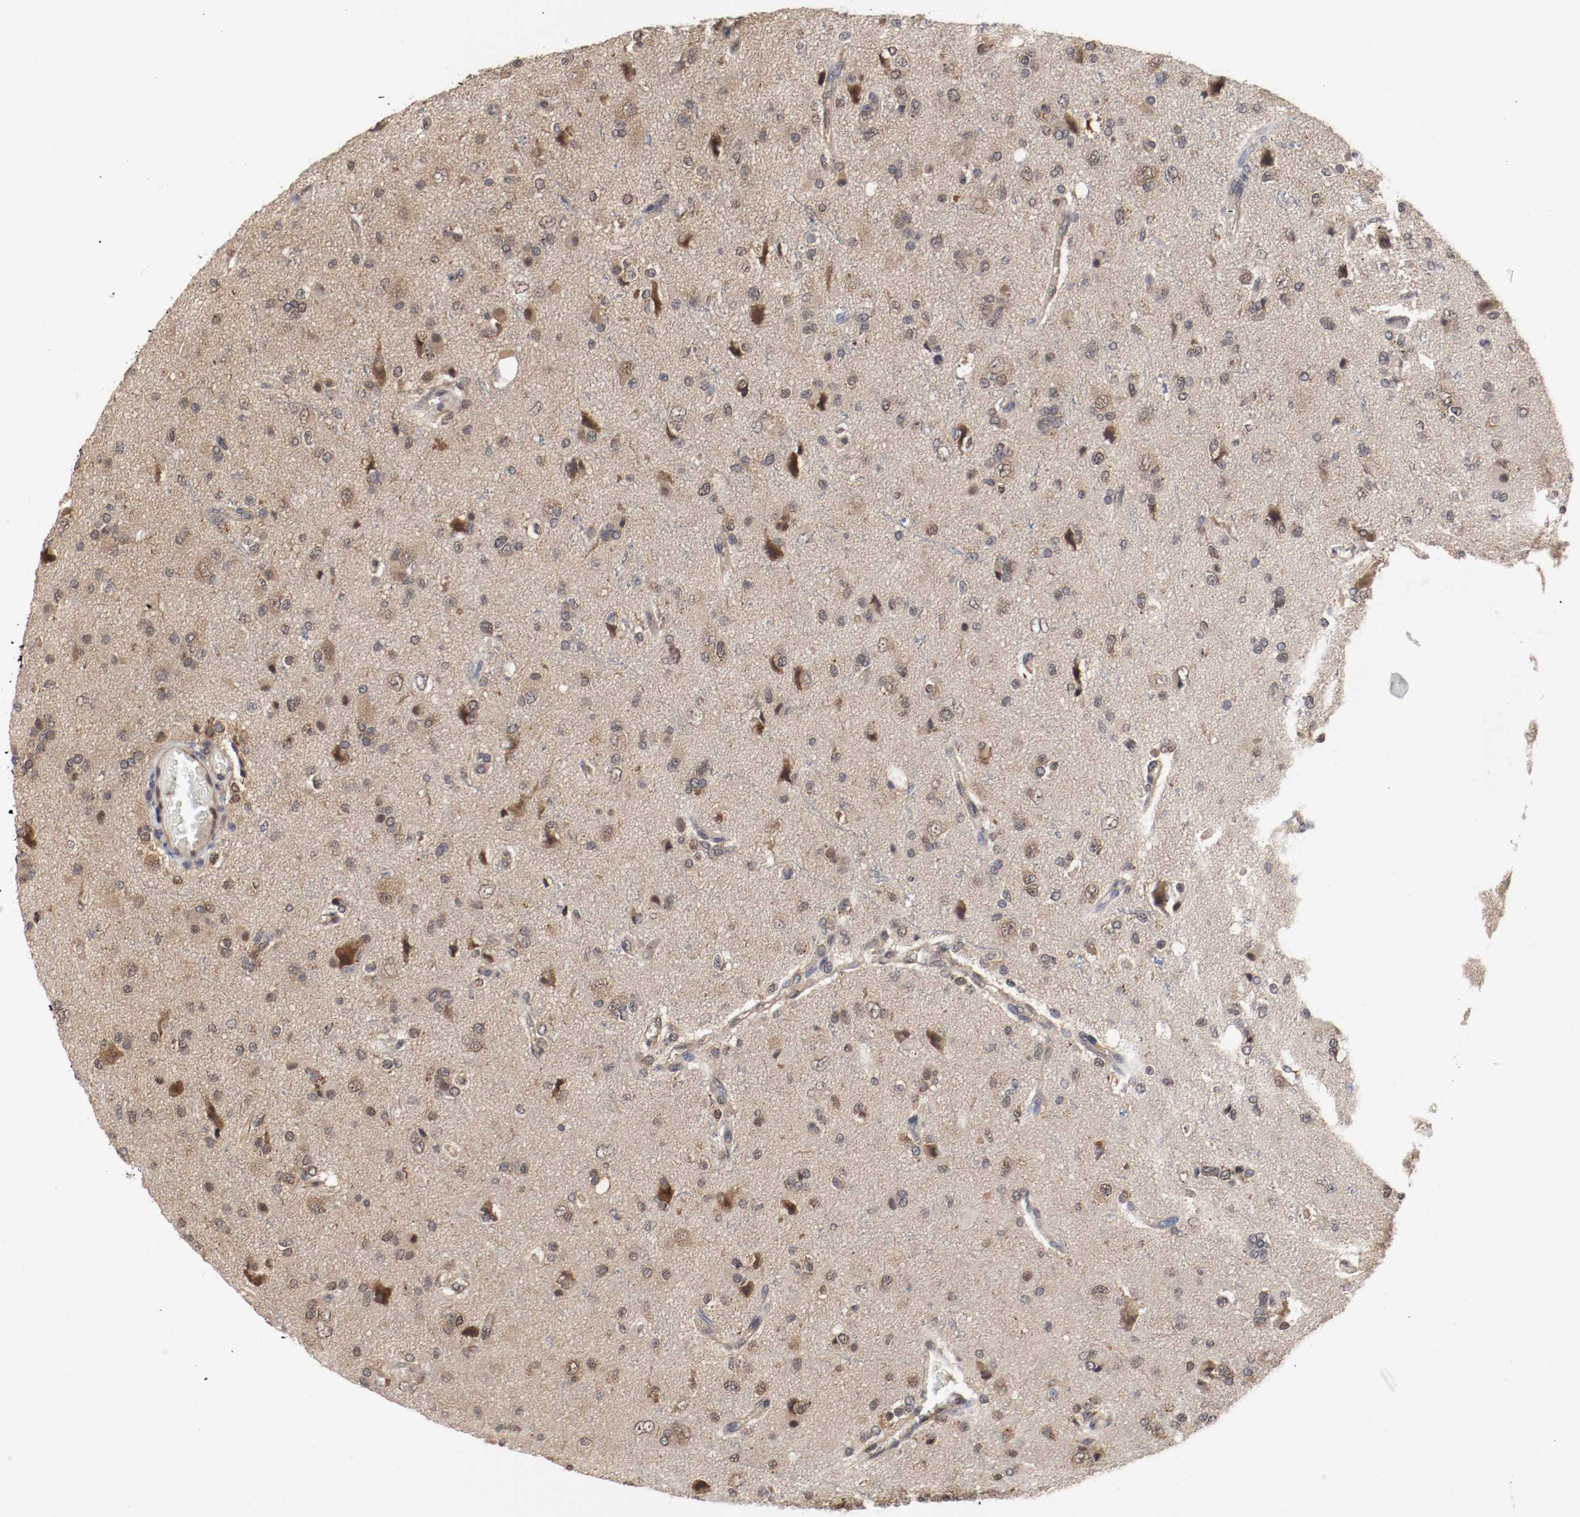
{"staining": {"intensity": "moderate", "quantity": ">75%", "location": "cytoplasmic/membranous,nuclear"}, "tissue": "glioma", "cell_type": "Tumor cells", "image_type": "cancer", "snomed": [{"axis": "morphology", "description": "Glioma, malignant, High grade"}, {"axis": "topography", "description": "Brain"}], "caption": "An image of glioma stained for a protein shows moderate cytoplasmic/membranous and nuclear brown staining in tumor cells.", "gene": "AFG3L2", "patient": {"sex": "male", "age": 47}}